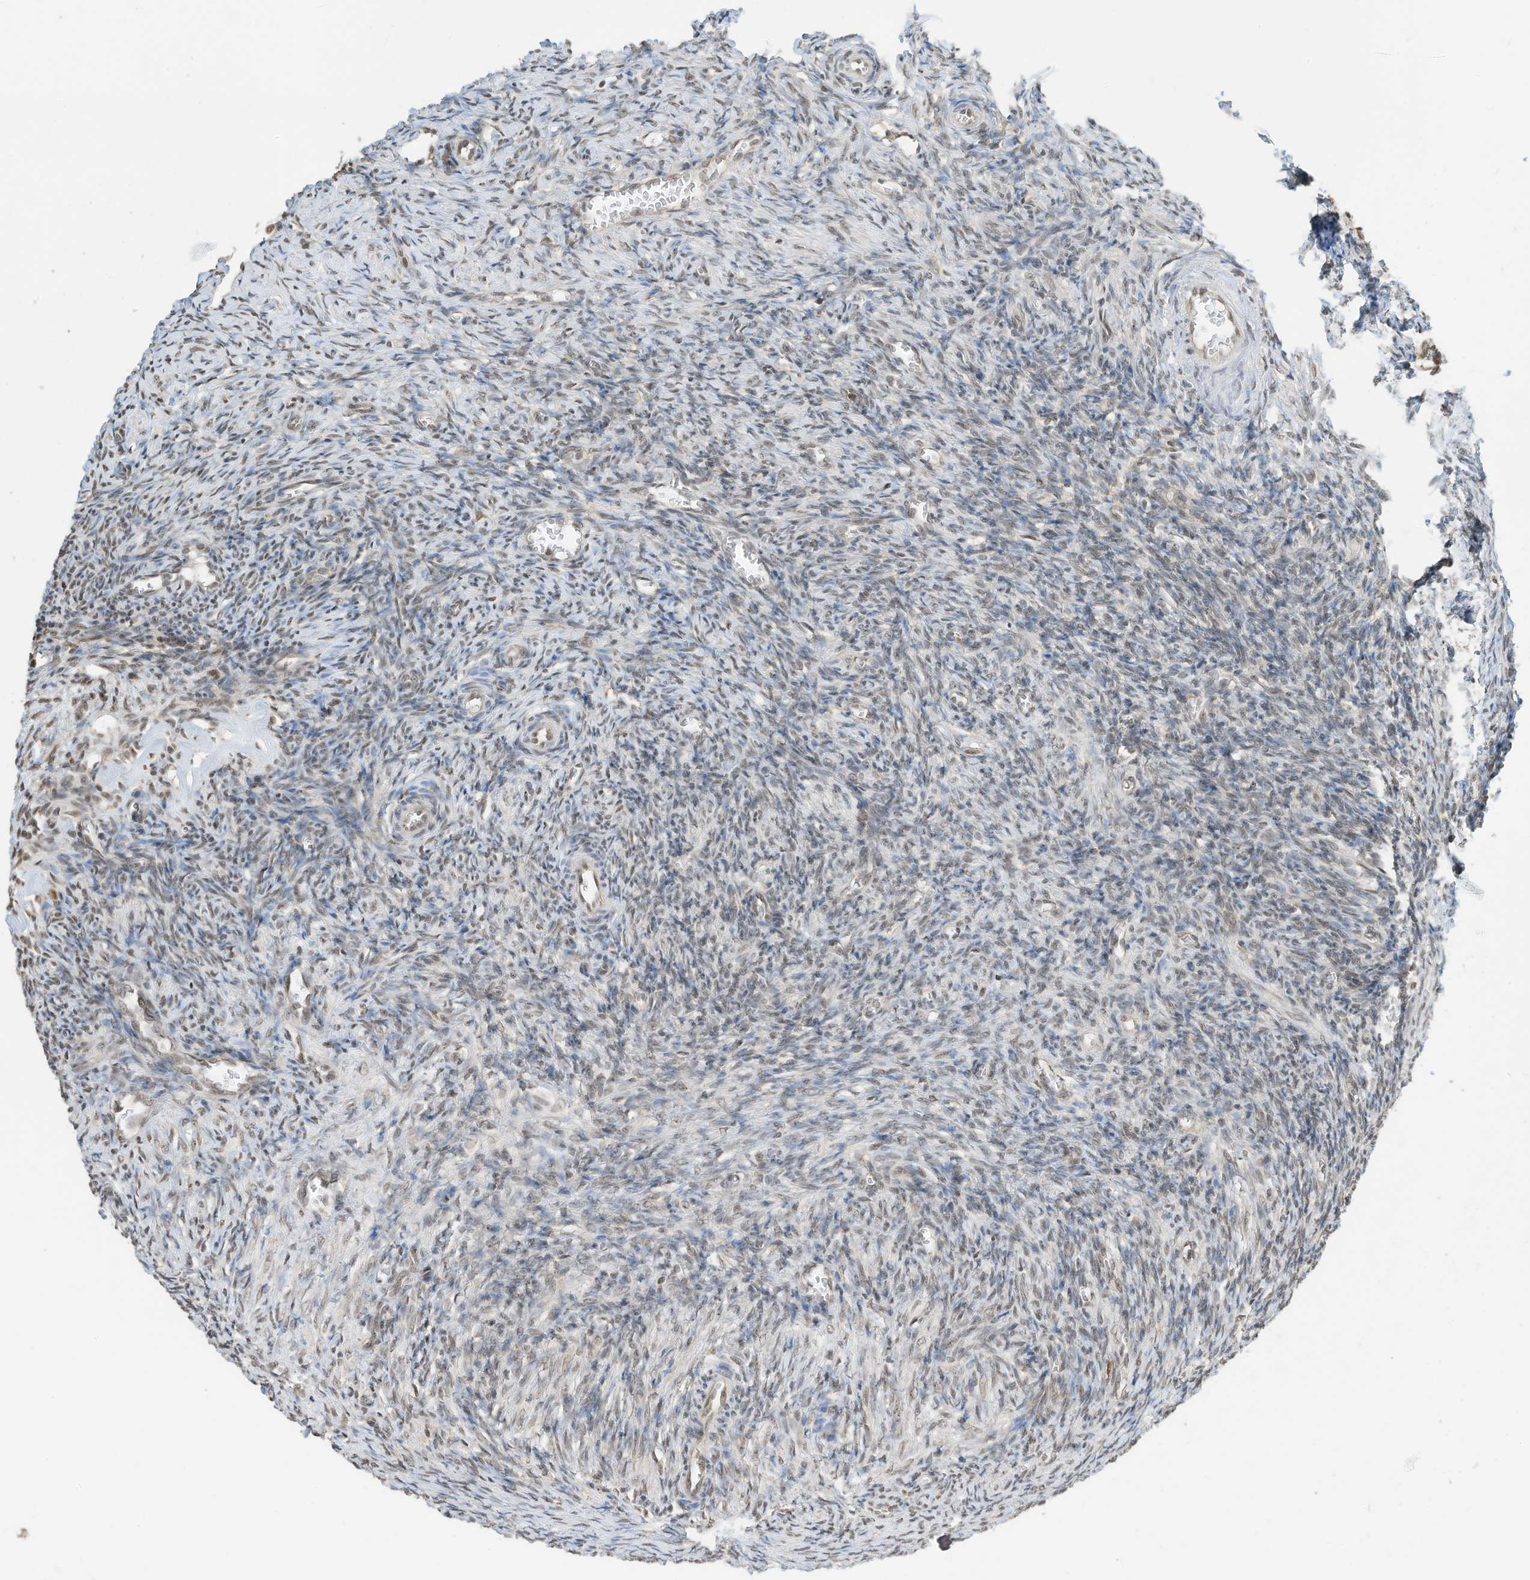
{"staining": {"intensity": "moderate", "quantity": ">75%", "location": "cytoplasmic/membranous,nuclear"}, "tissue": "ovary", "cell_type": "Follicle cells", "image_type": "normal", "snomed": [{"axis": "morphology", "description": "Normal tissue, NOS"}, {"axis": "topography", "description": "Ovary"}], "caption": "Immunohistochemical staining of benign human ovary exhibits >75% levels of moderate cytoplasmic/membranous,nuclear protein expression in about >75% of follicle cells. The staining was performed using DAB to visualize the protein expression in brown, while the nuclei were stained in blue with hematoxylin (Magnification: 20x).", "gene": "ZNF195", "patient": {"sex": "female", "age": 27}}